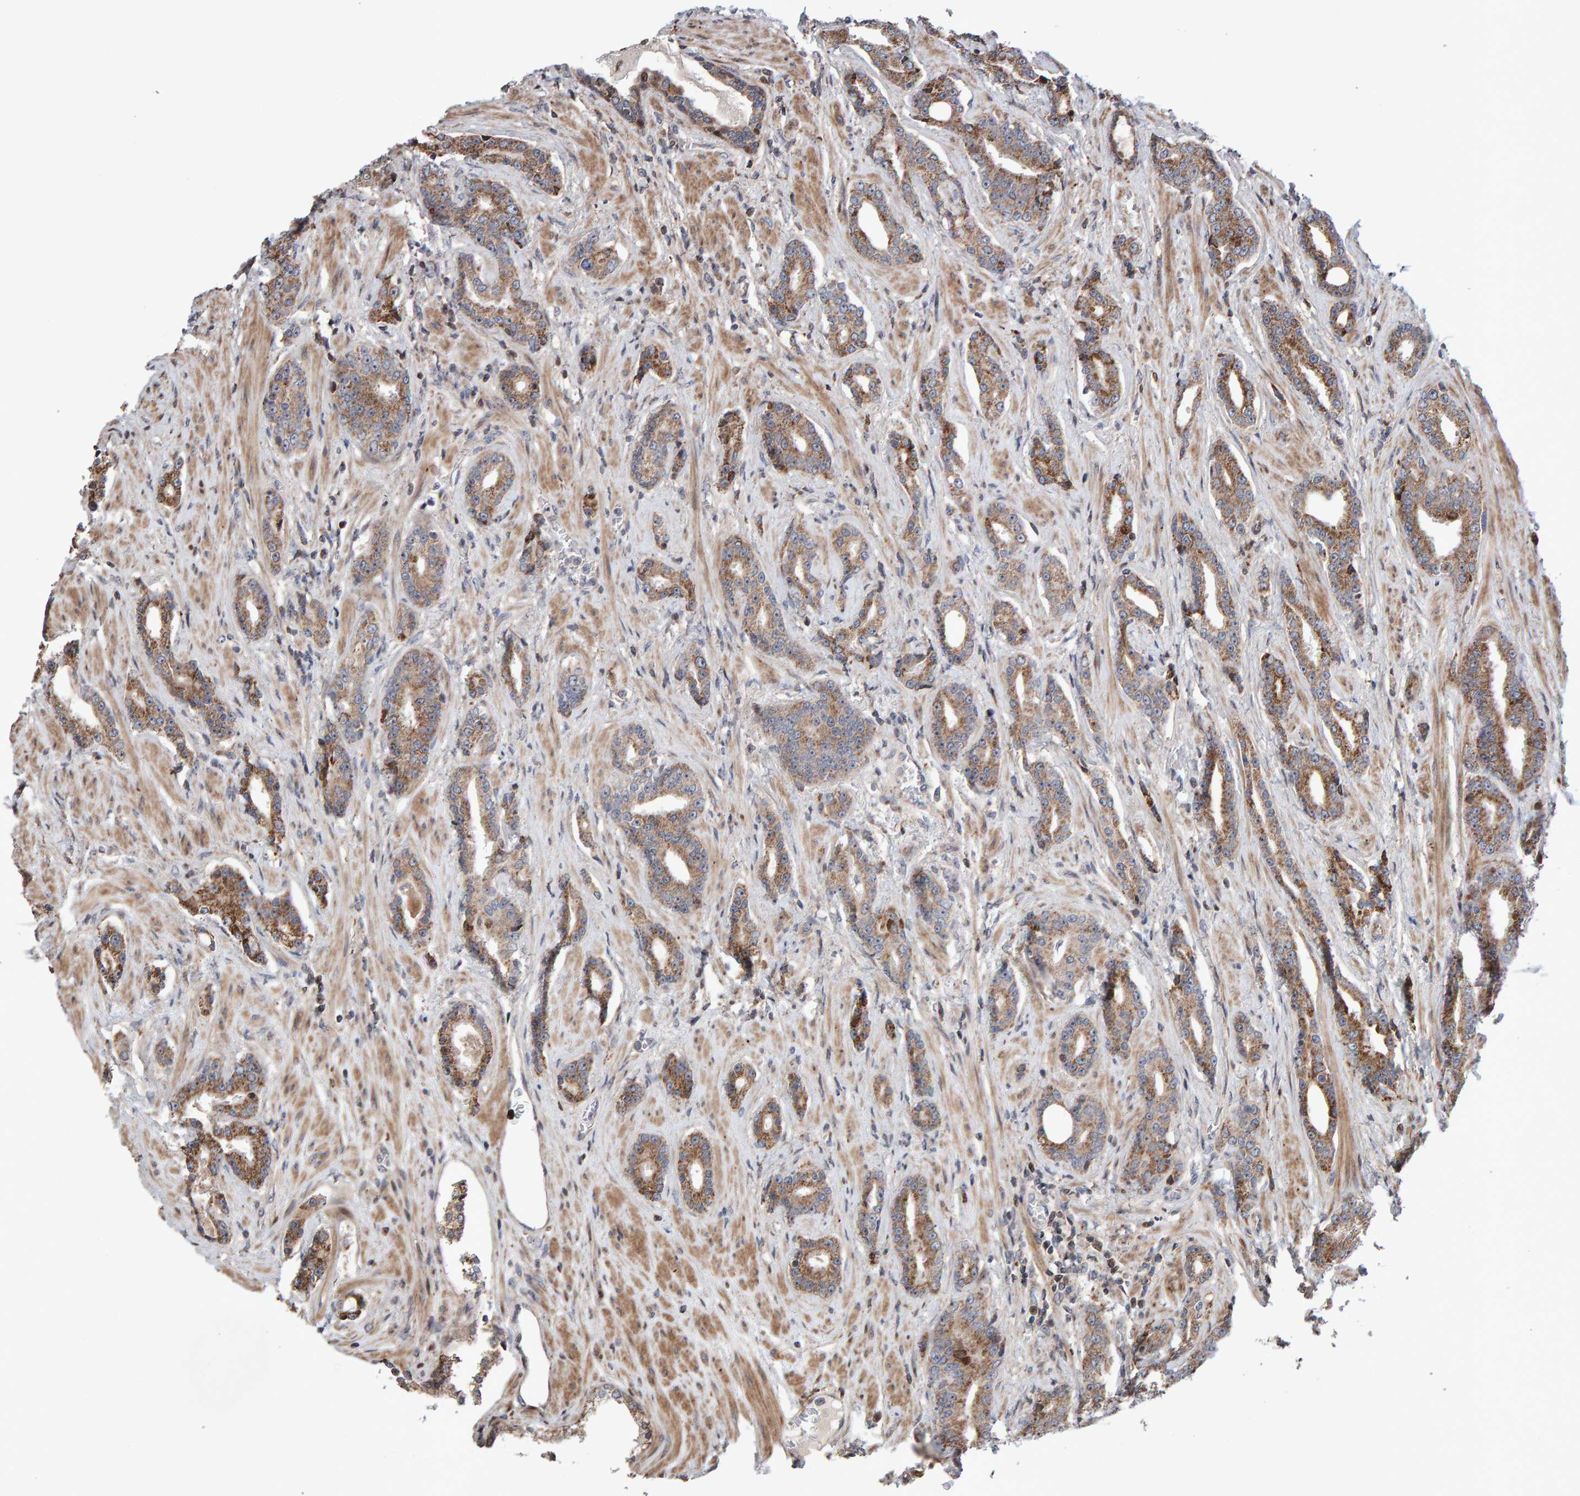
{"staining": {"intensity": "moderate", "quantity": ">75%", "location": "cytoplasmic/membranous"}, "tissue": "prostate cancer", "cell_type": "Tumor cells", "image_type": "cancer", "snomed": [{"axis": "morphology", "description": "Adenocarcinoma, High grade"}, {"axis": "topography", "description": "Prostate"}], "caption": "Prostate cancer stained with DAB immunohistochemistry (IHC) displays medium levels of moderate cytoplasmic/membranous expression in about >75% of tumor cells.", "gene": "PECR", "patient": {"sex": "male", "age": 71}}